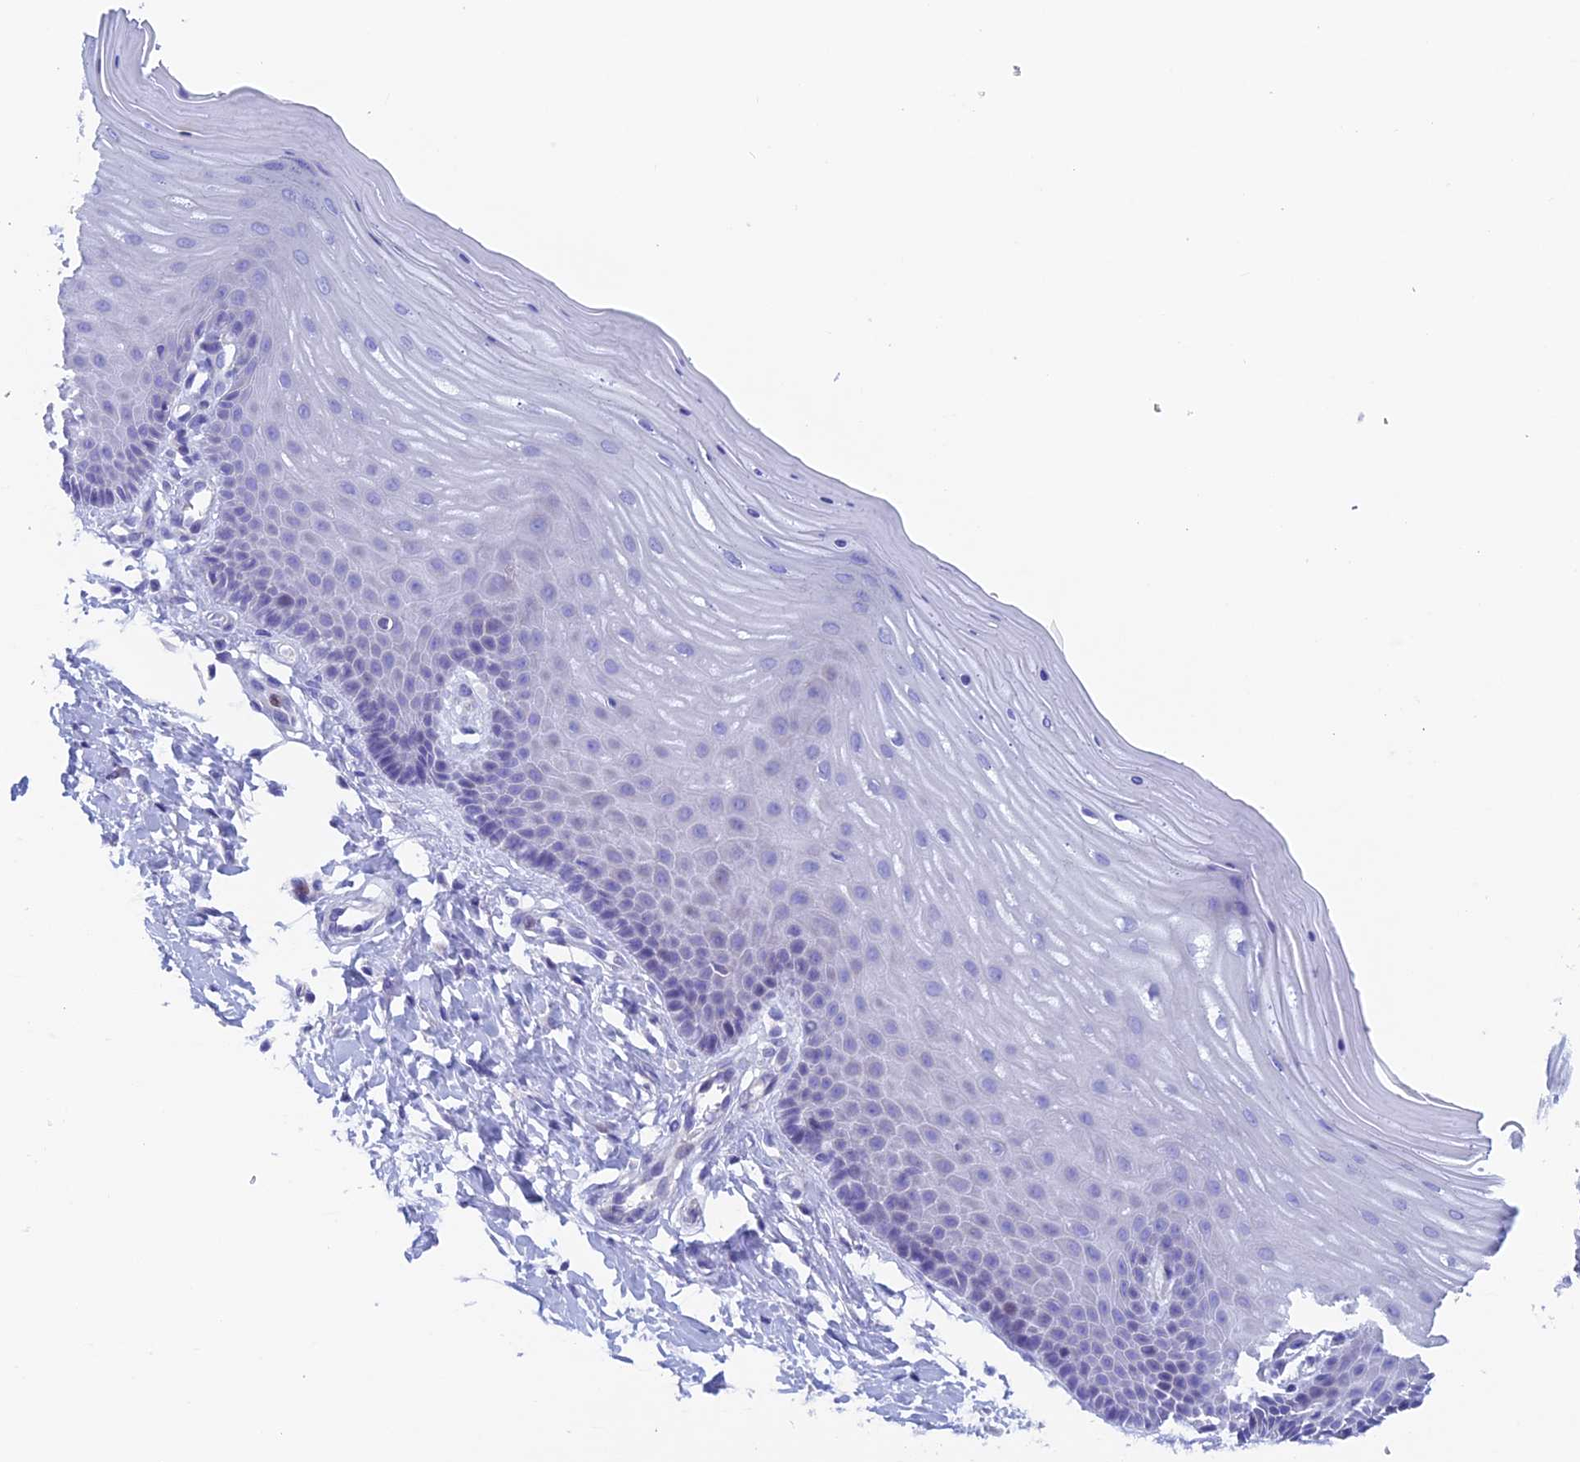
{"staining": {"intensity": "negative", "quantity": "none", "location": "none"}, "tissue": "cervix", "cell_type": "Glandular cells", "image_type": "normal", "snomed": [{"axis": "morphology", "description": "Normal tissue, NOS"}, {"axis": "topography", "description": "Cervix"}], "caption": "Immunohistochemical staining of normal human cervix shows no significant staining in glandular cells.", "gene": "PSMC3IP", "patient": {"sex": "female", "age": 55}}